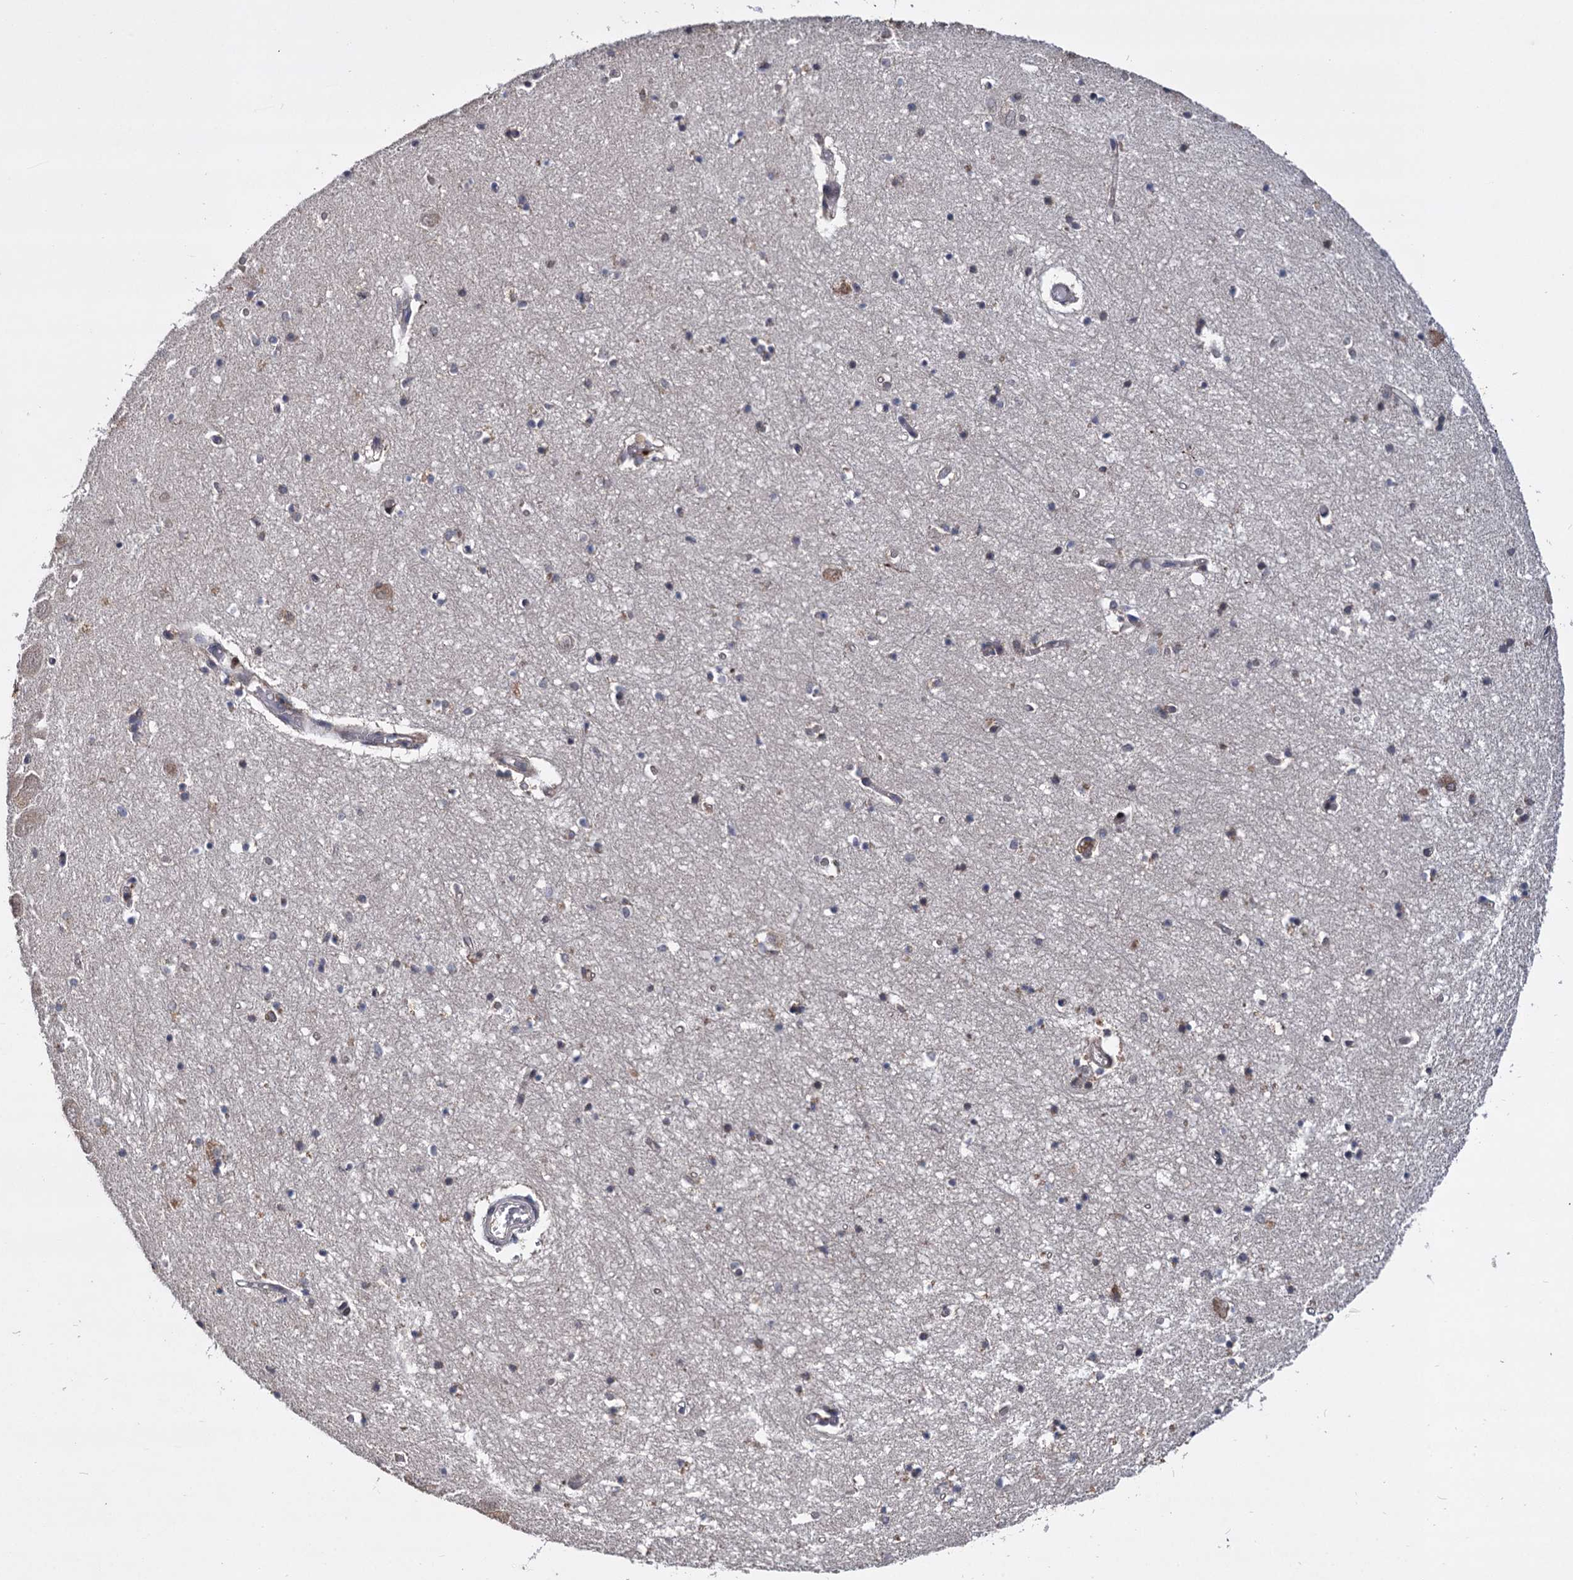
{"staining": {"intensity": "negative", "quantity": "none", "location": "none"}, "tissue": "hippocampus", "cell_type": "Glial cells", "image_type": "normal", "snomed": [{"axis": "morphology", "description": "Normal tissue, NOS"}, {"axis": "topography", "description": "Hippocampus"}], "caption": "This is an IHC micrograph of benign hippocampus. There is no staining in glial cells.", "gene": "INPPL1", "patient": {"sex": "male", "age": 70}}